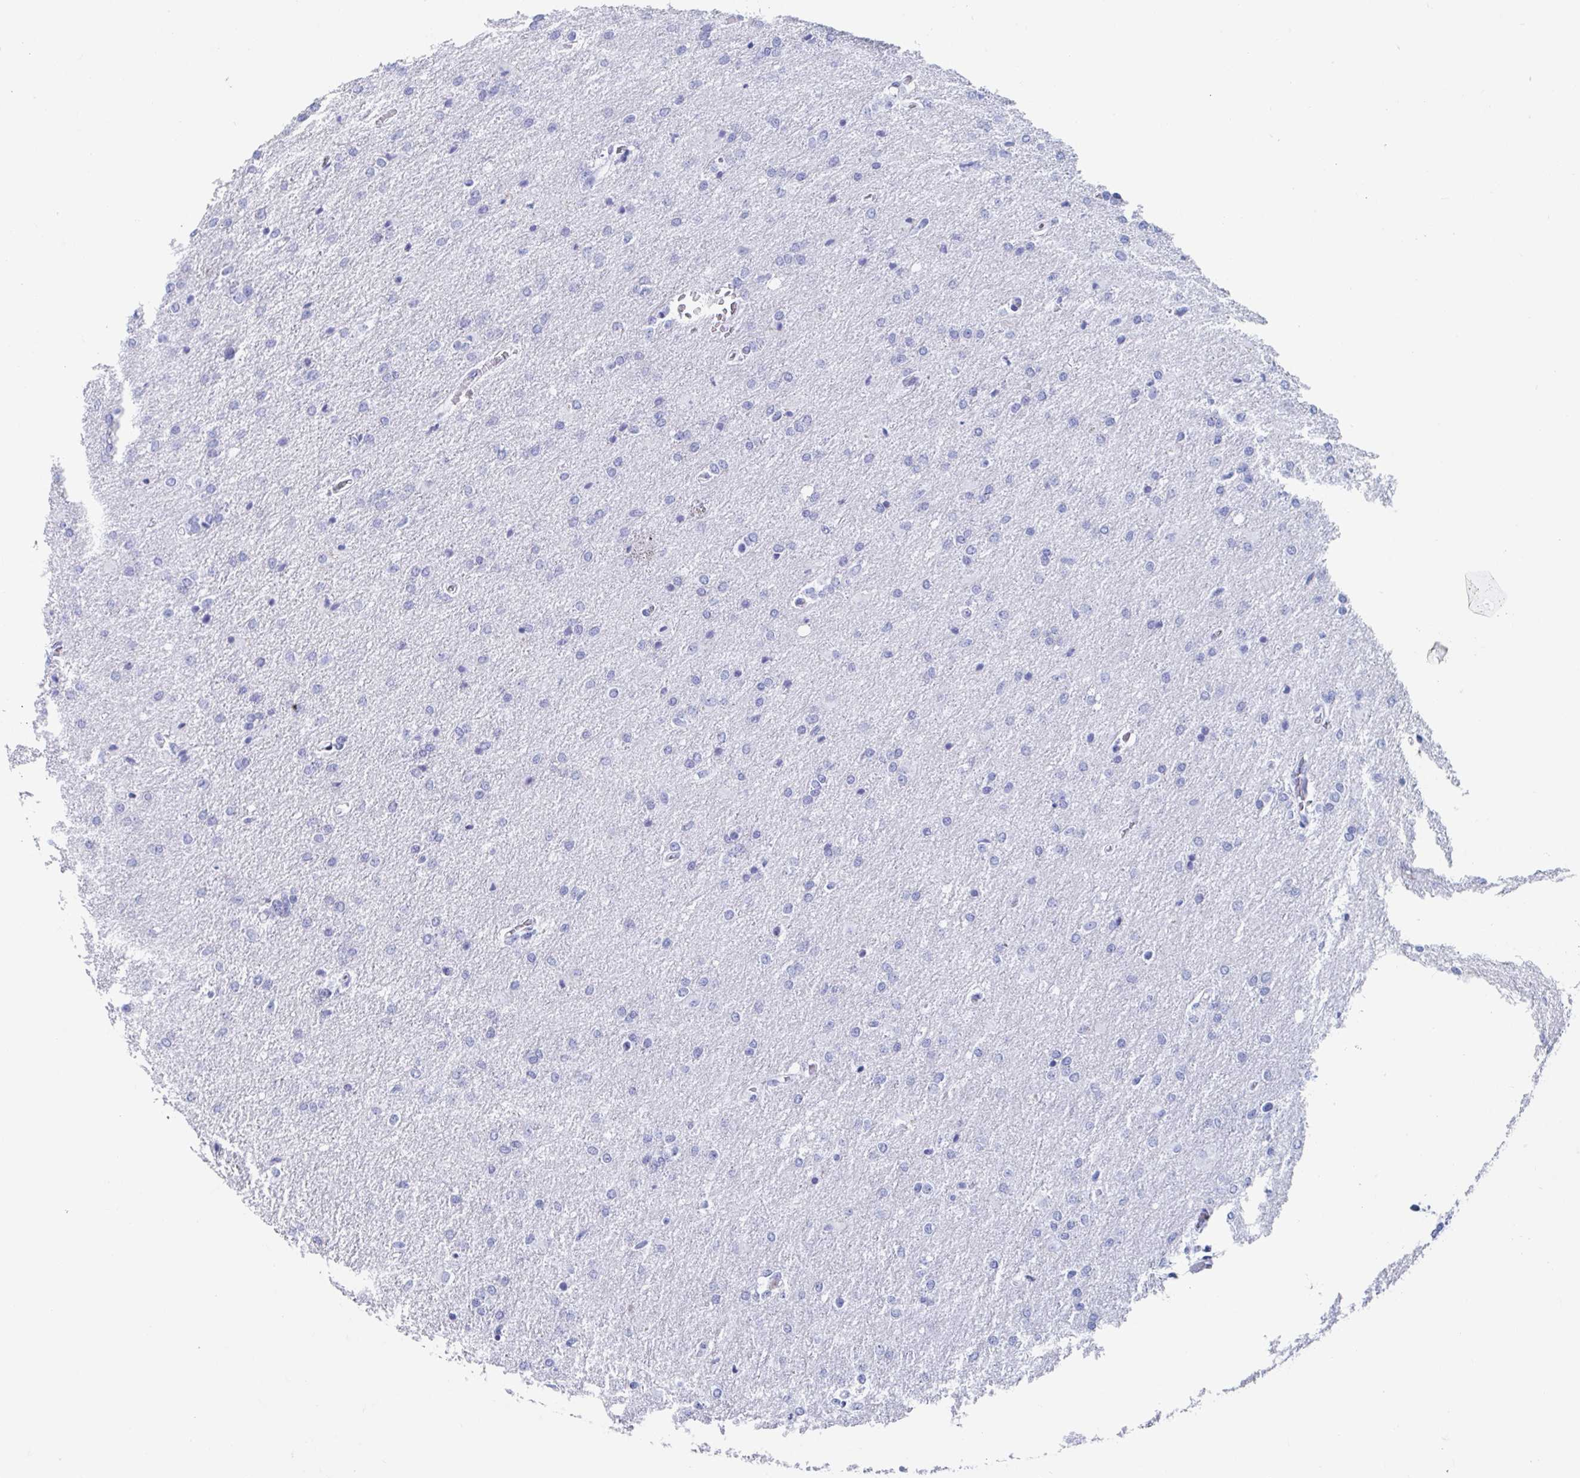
{"staining": {"intensity": "negative", "quantity": "none", "location": "none"}, "tissue": "glioma", "cell_type": "Tumor cells", "image_type": "cancer", "snomed": [{"axis": "morphology", "description": "Glioma, malignant, High grade"}, {"axis": "topography", "description": "Brain"}], "caption": "Tumor cells are negative for protein expression in human malignant glioma (high-grade).", "gene": "HDGFL1", "patient": {"sex": "male", "age": 68}}